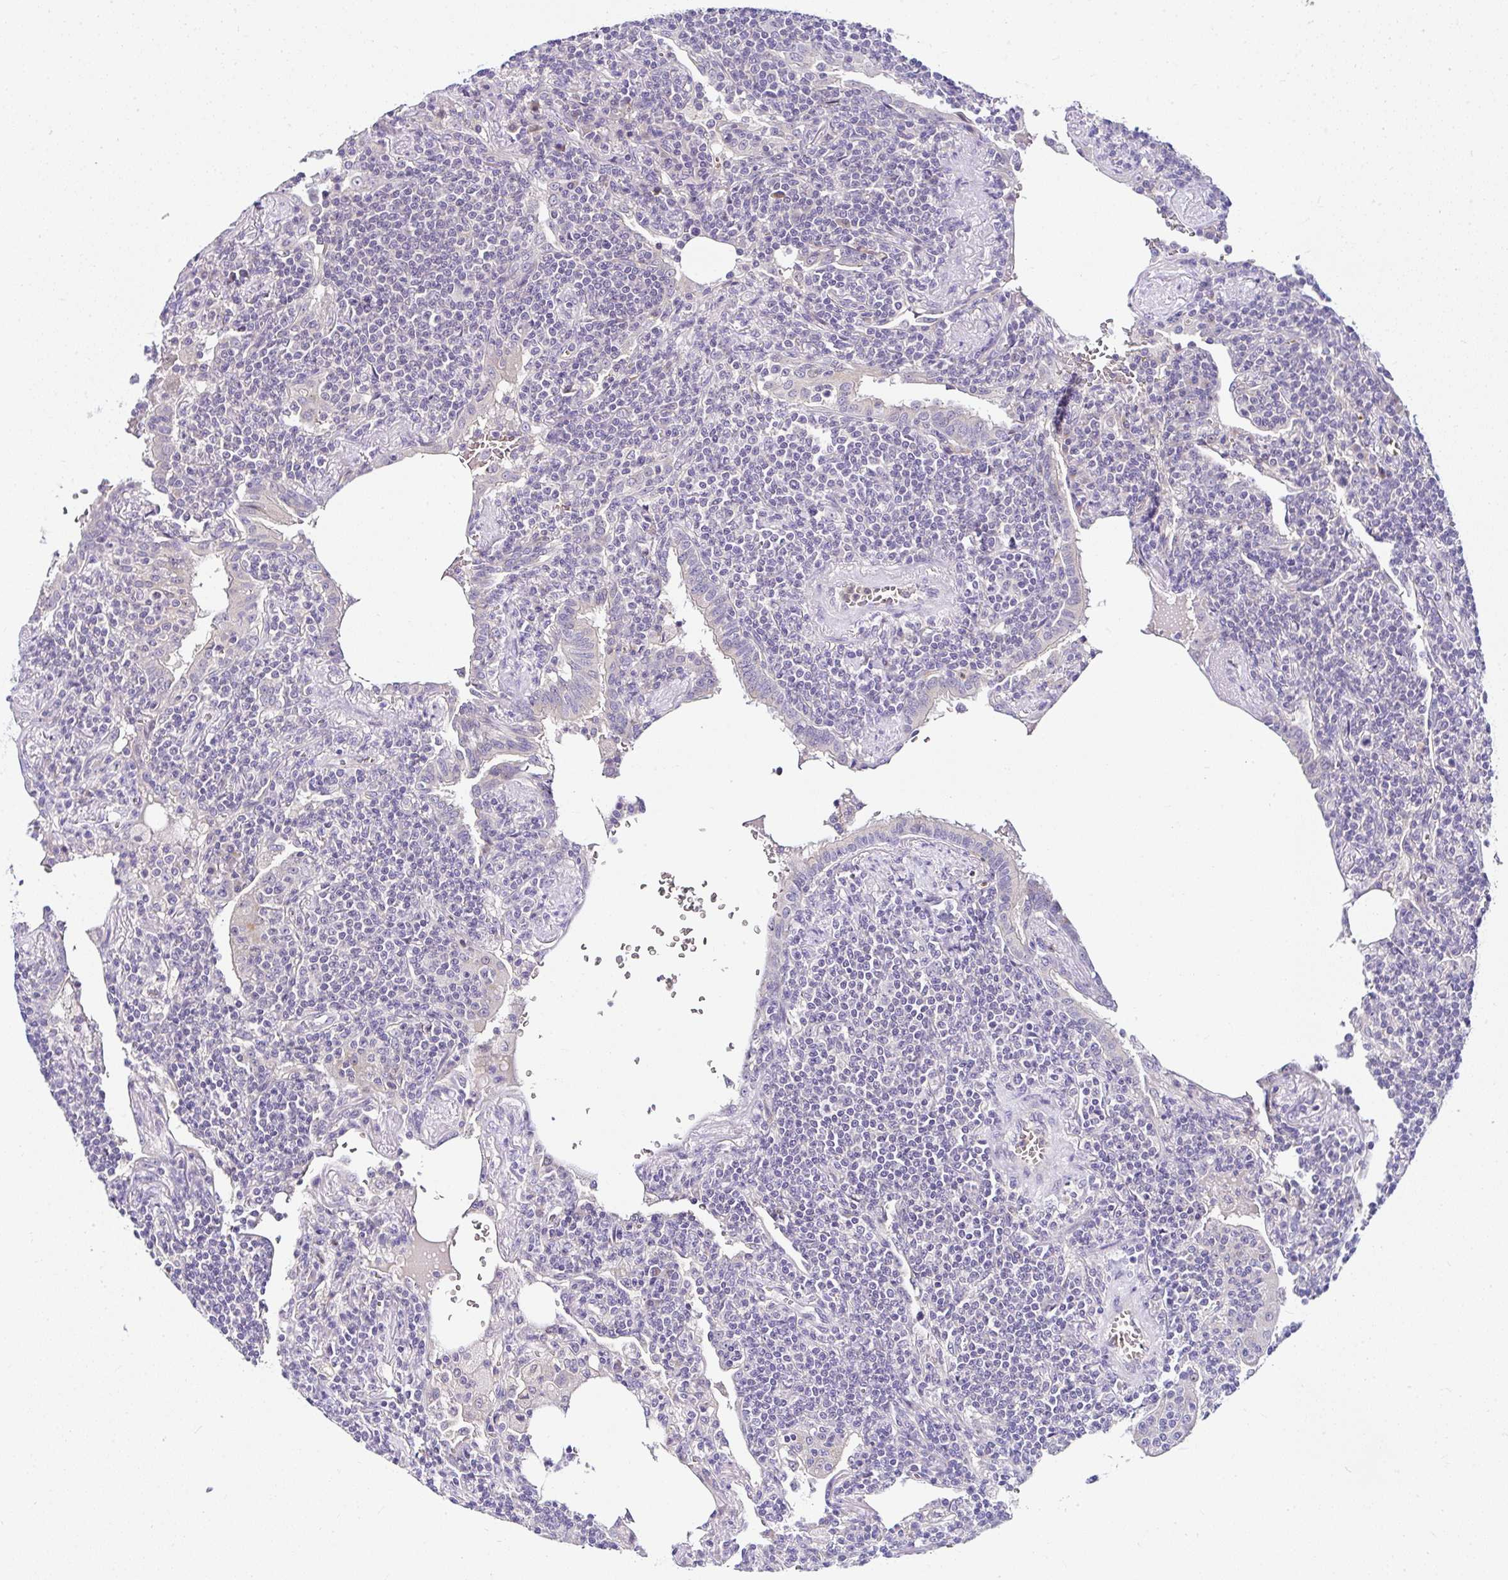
{"staining": {"intensity": "negative", "quantity": "none", "location": "none"}, "tissue": "lymphoma", "cell_type": "Tumor cells", "image_type": "cancer", "snomed": [{"axis": "morphology", "description": "Malignant lymphoma, non-Hodgkin's type, Low grade"}, {"axis": "topography", "description": "Lung"}], "caption": "An IHC histopathology image of lymphoma is shown. There is no staining in tumor cells of lymphoma.", "gene": "DEPDC5", "patient": {"sex": "female", "age": 71}}